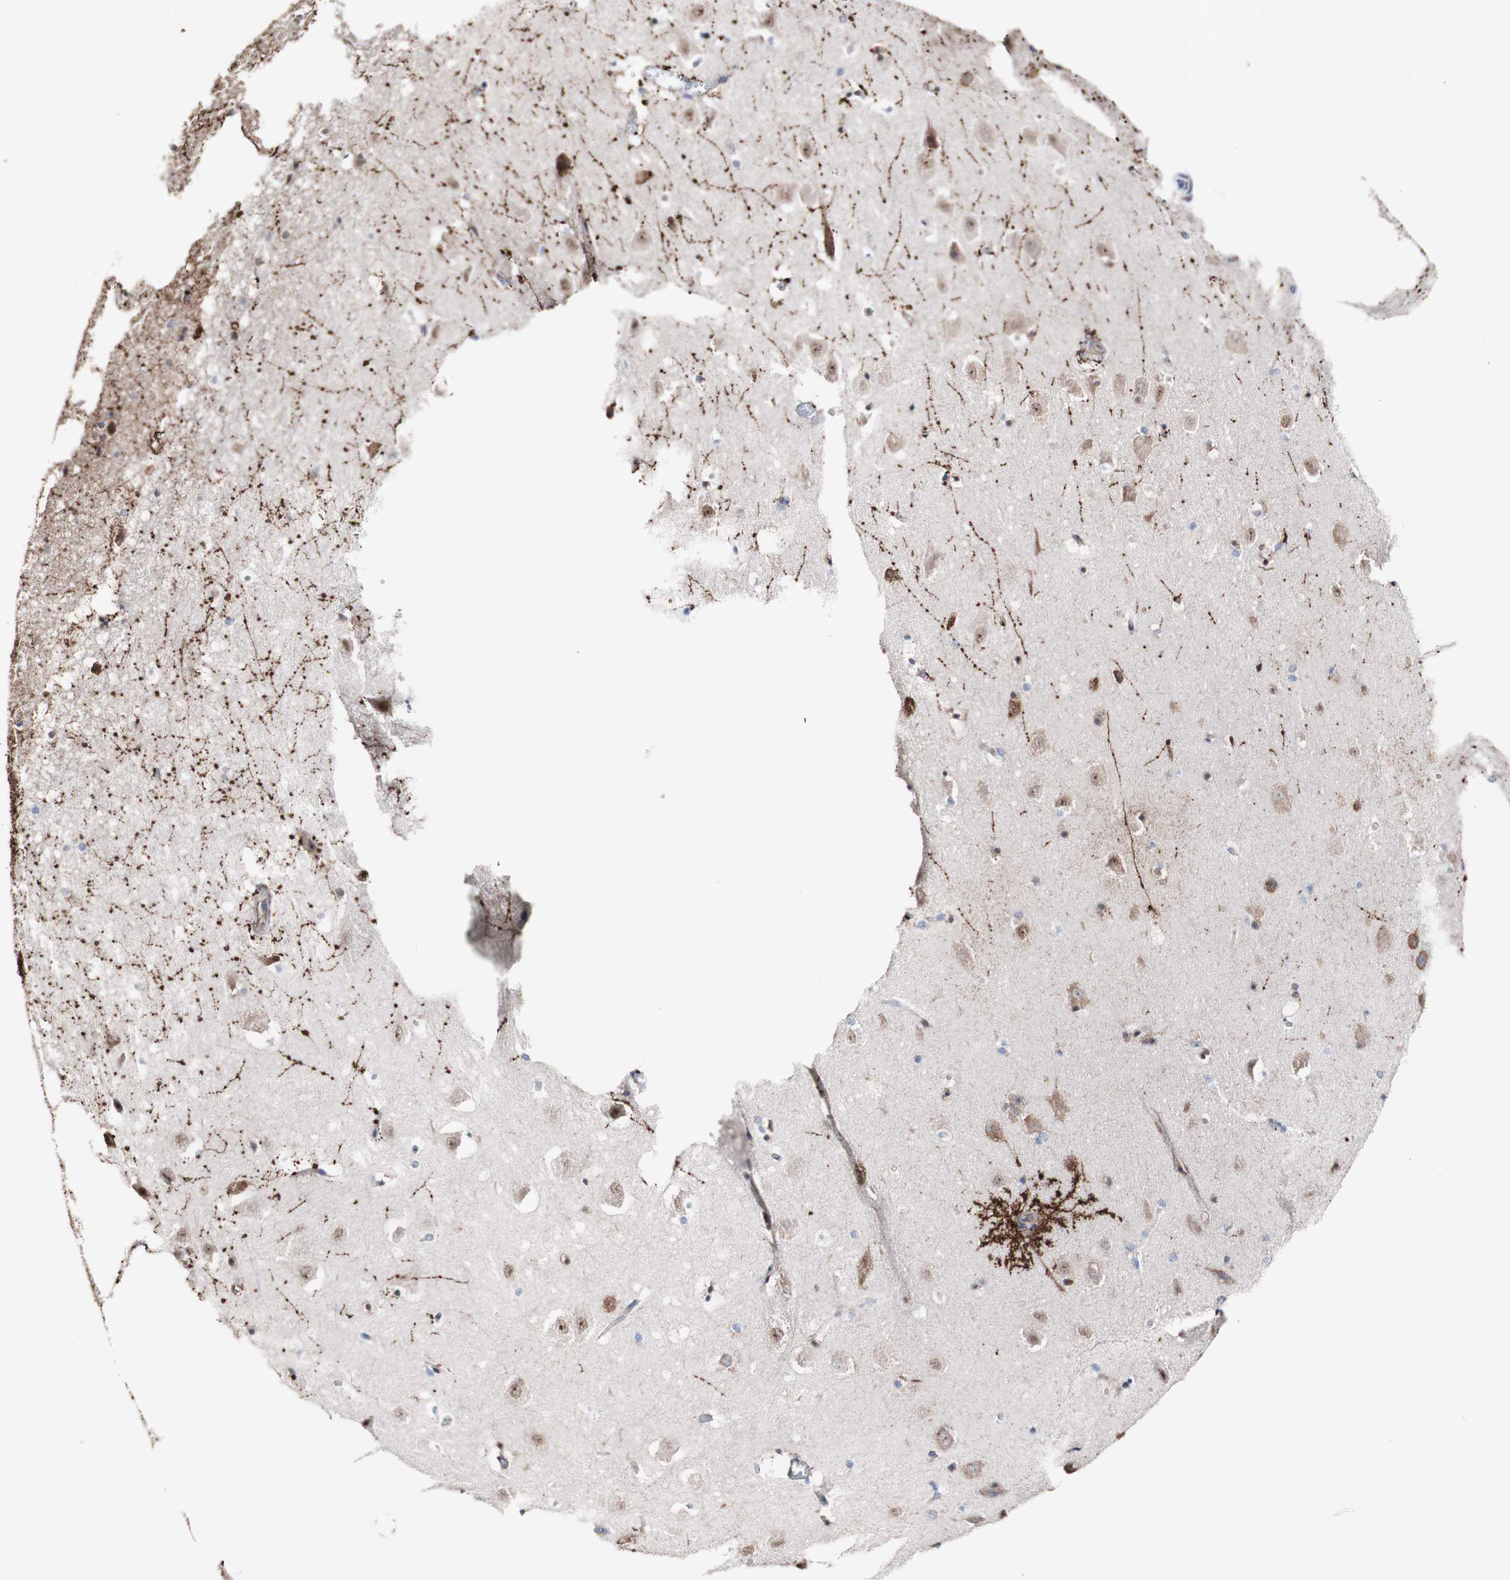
{"staining": {"intensity": "moderate", "quantity": "<25%", "location": "cytoplasmic/membranous"}, "tissue": "hippocampus", "cell_type": "Glial cells", "image_type": "normal", "snomed": [{"axis": "morphology", "description": "Normal tissue, NOS"}, {"axis": "topography", "description": "Hippocampus"}], "caption": "Approximately <25% of glial cells in normal hippocampus demonstrate moderate cytoplasmic/membranous protein positivity as visualized by brown immunohistochemical staining.", "gene": "LRIG3", "patient": {"sex": "male", "age": 45}}